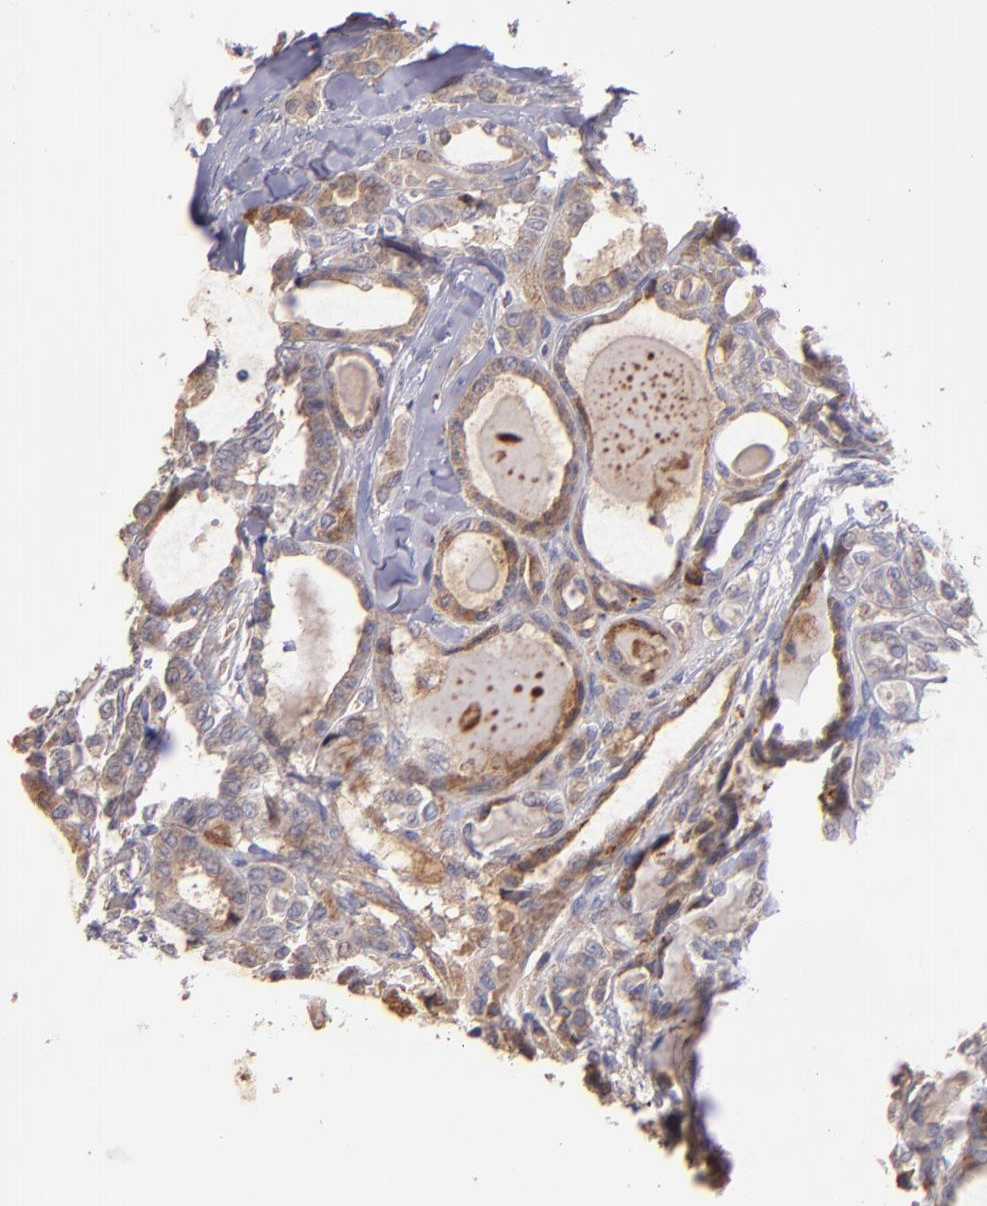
{"staining": {"intensity": "moderate", "quantity": "<25%", "location": "cytoplasmic/membranous"}, "tissue": "thyroid cancer", "cell_type": "Tumor cells", "image_type": "cancer", "snomed": [{"axis": "morphology", "description": "Carcinoma, NOS"}, {"axis": "topography", "description": "Thyroid gland"}], "caption": "Approximately <25% of tumor cells in thyroid carcinoma show moderate cytoplasmic/membranous protein staining as visualized by brown immunohistochemical staining.", "gene": "IFIH1", "patient": {"sex": "female", "age": 91}}